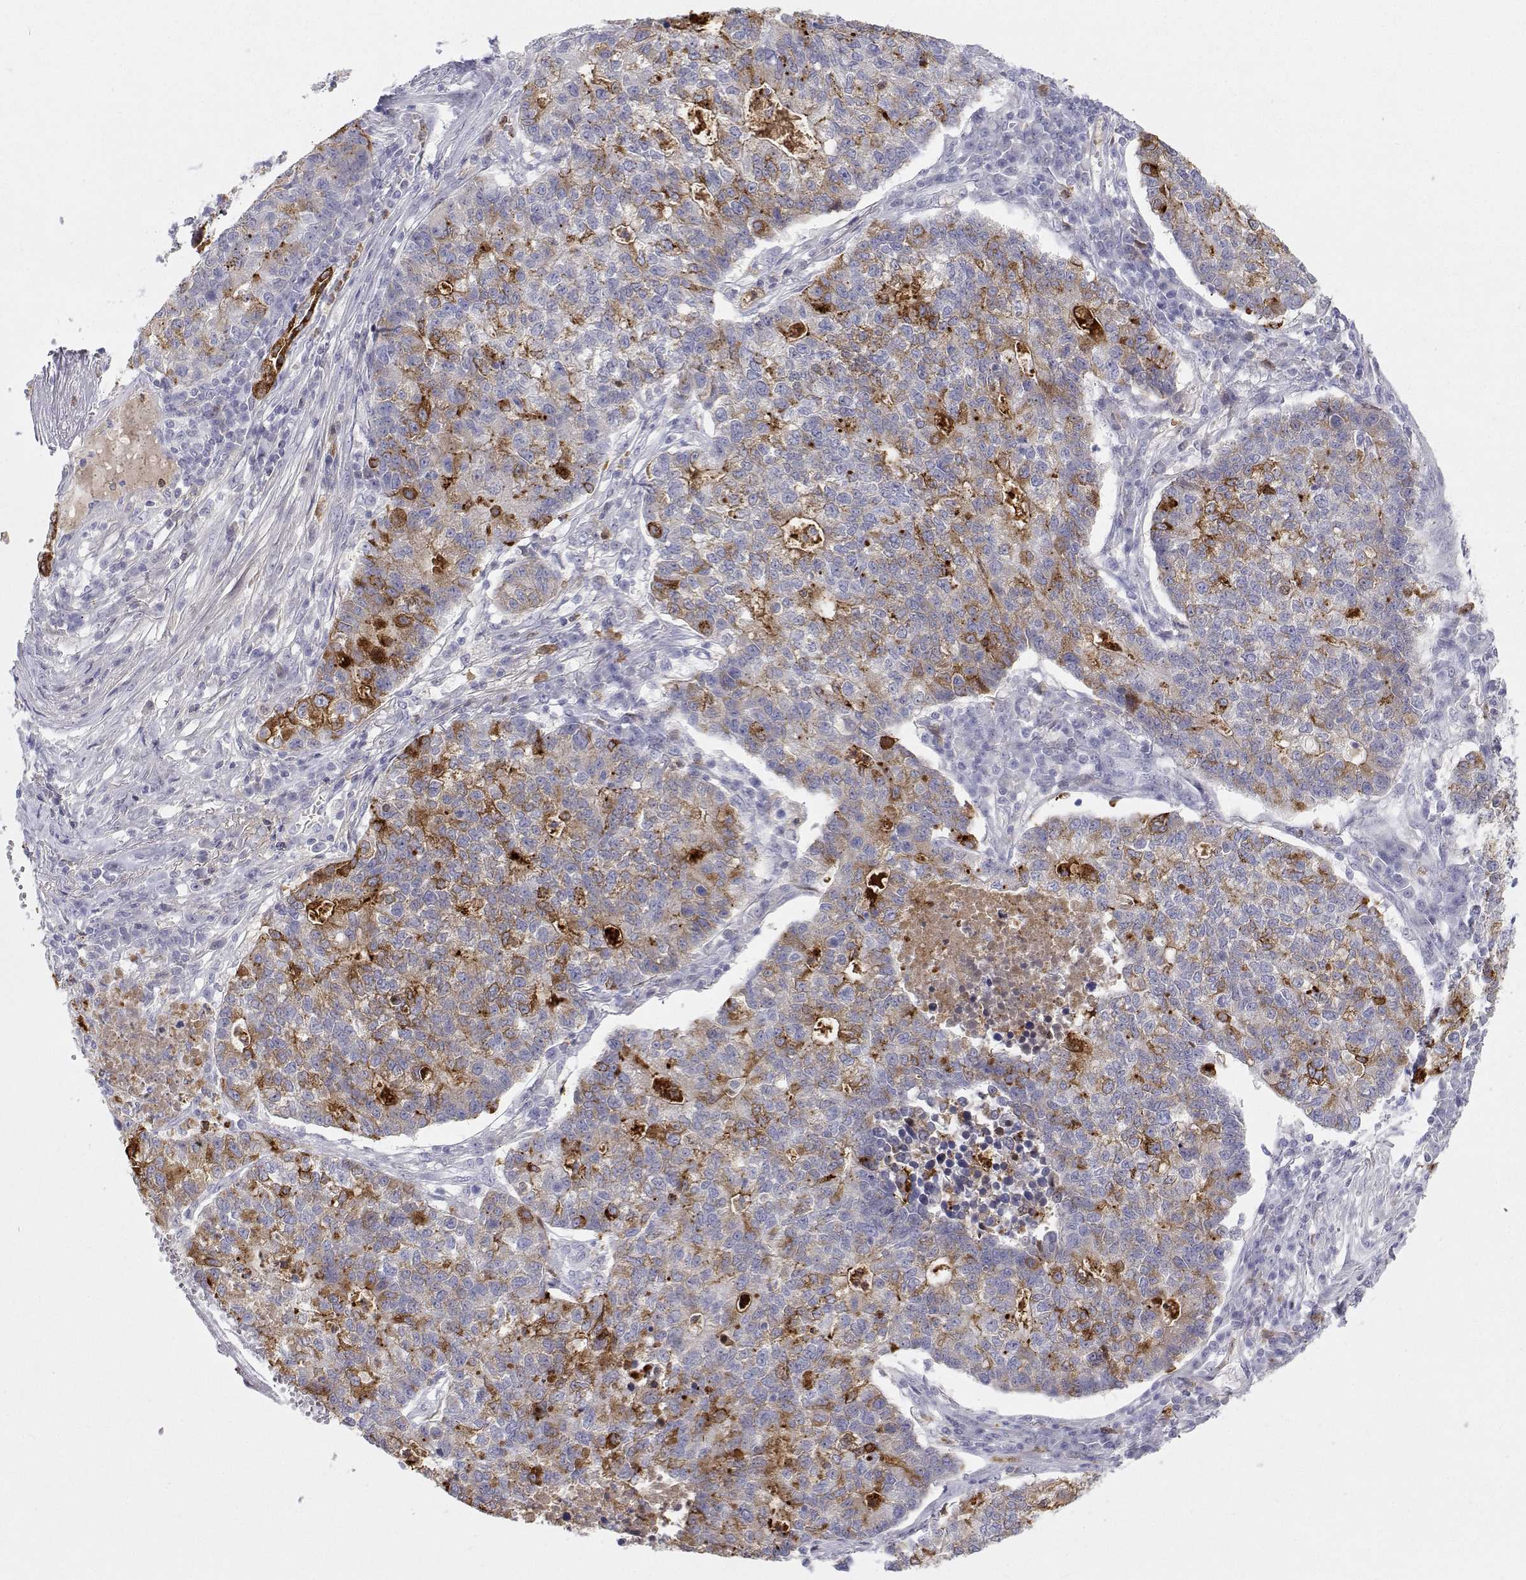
{"staining": {"intensity": "moderate", "quantity": "<25%", "location": "cytoplasmic/membranous"}, "tissue": "lung cancer", "cell_type": "Tumor cells", "image_type": "cancer", "snomed": [{"axis": "morphology", "description": "Adenocarcinoma, NOS"}, {"axis": "topography", "description": "Lung"}], "caption": "Lung cancer stained with DAB immunohistochemistry shows low levels of moderate cytoplasmic/membranous expression in about <25% of tumor cells.", "gene": "SFTPB", "patient": {"sex": "male", "age": 57}}